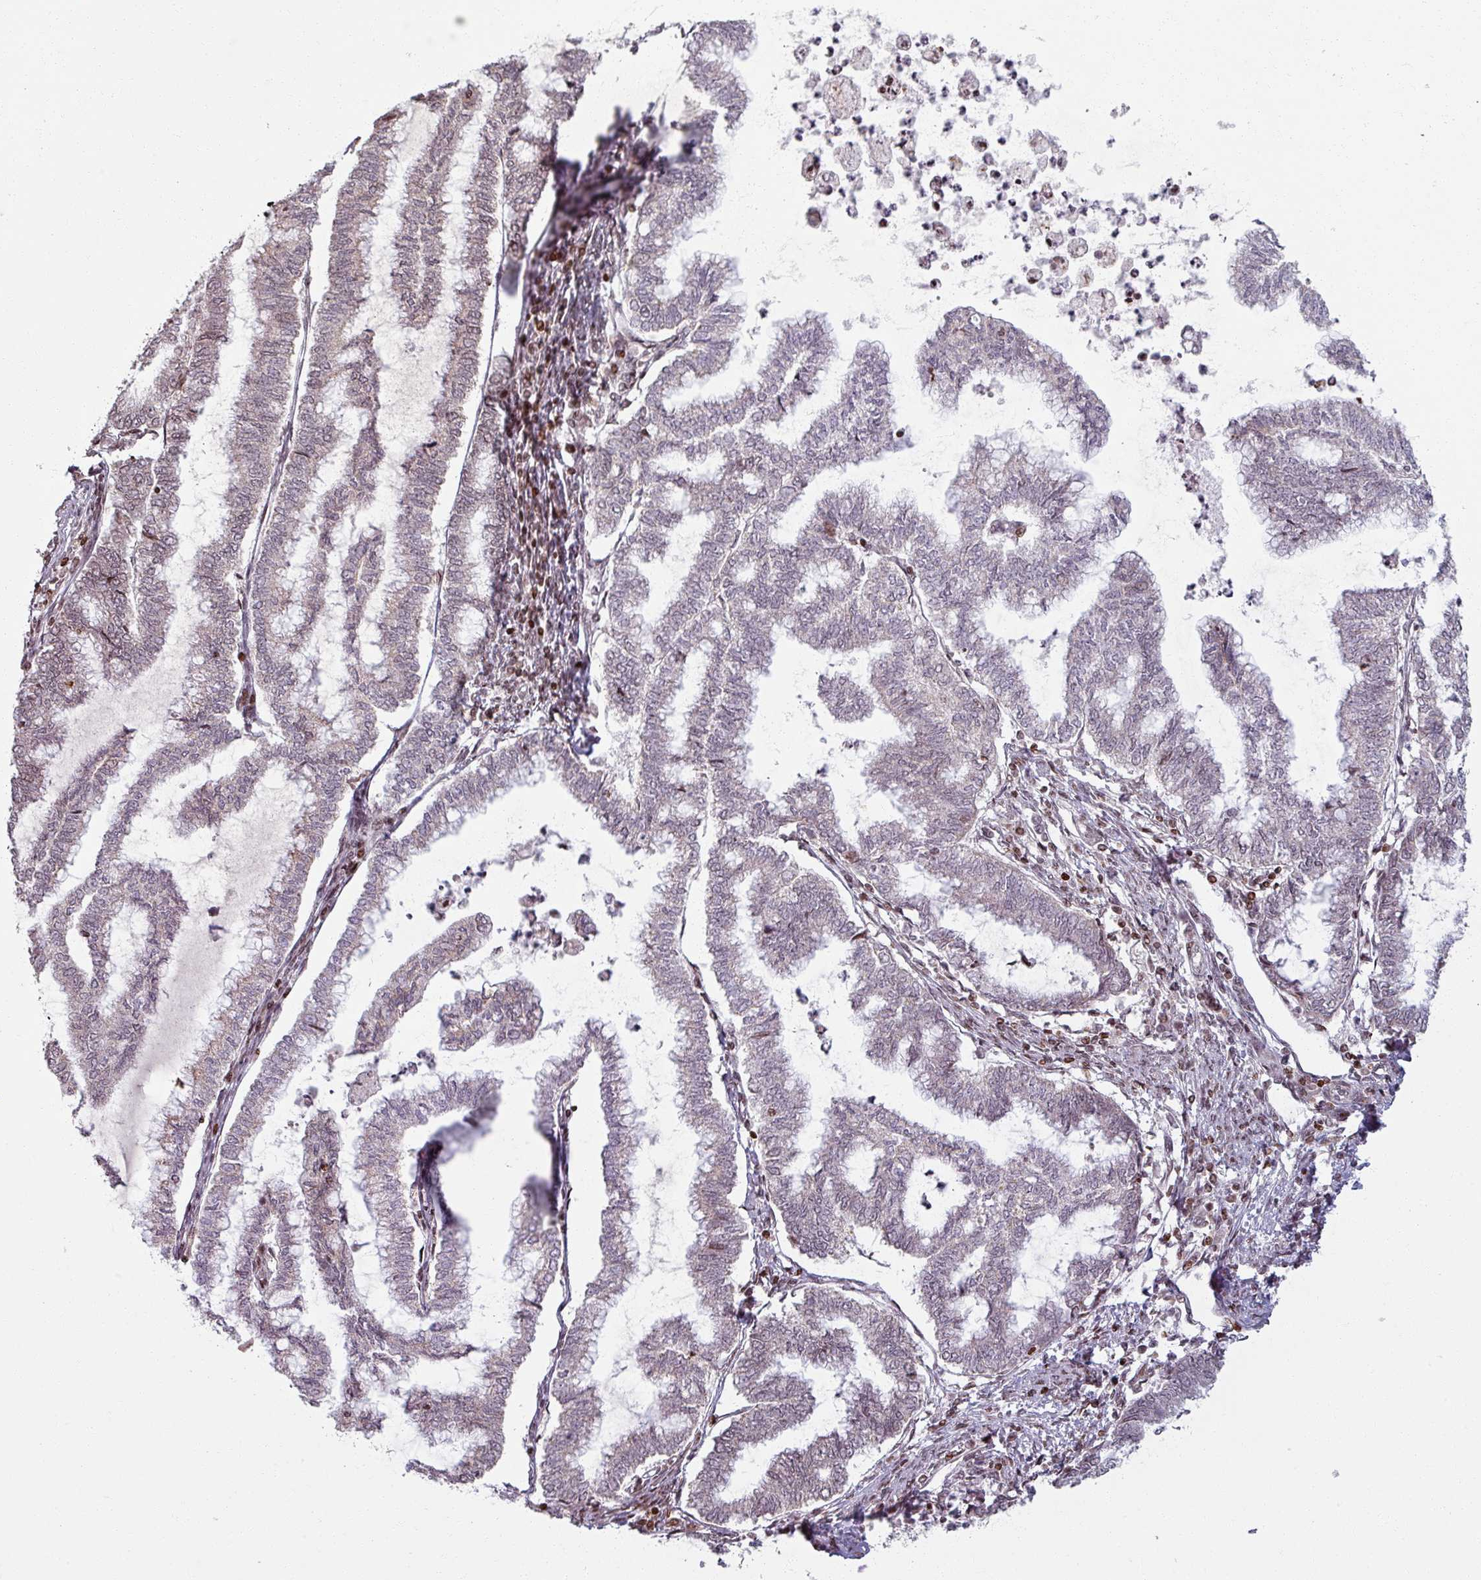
{"staining": {"intensity": "weak", "quantity": "25%-75%", "location": "cytoplasmic/membranous"}, "tissue": "endometrial cancer", "cell_type": "Tumor cells", "image_type": "cancer", "snomed": [{"axis": "morphology", "description": "Adenocarcinoma, NOS"}, {"axis": "topography", "description": "Endometrium"}], "caption": "The image reveals immunohistochemical staining of endometrial cancer (adenocarcinoma). There is weak cytoplasmic/membranous staining is appreciated in approximately 25%-75% of tumor cells.", "gene": "NCOR1", "patient": {"sex": "female", "age": 79}}